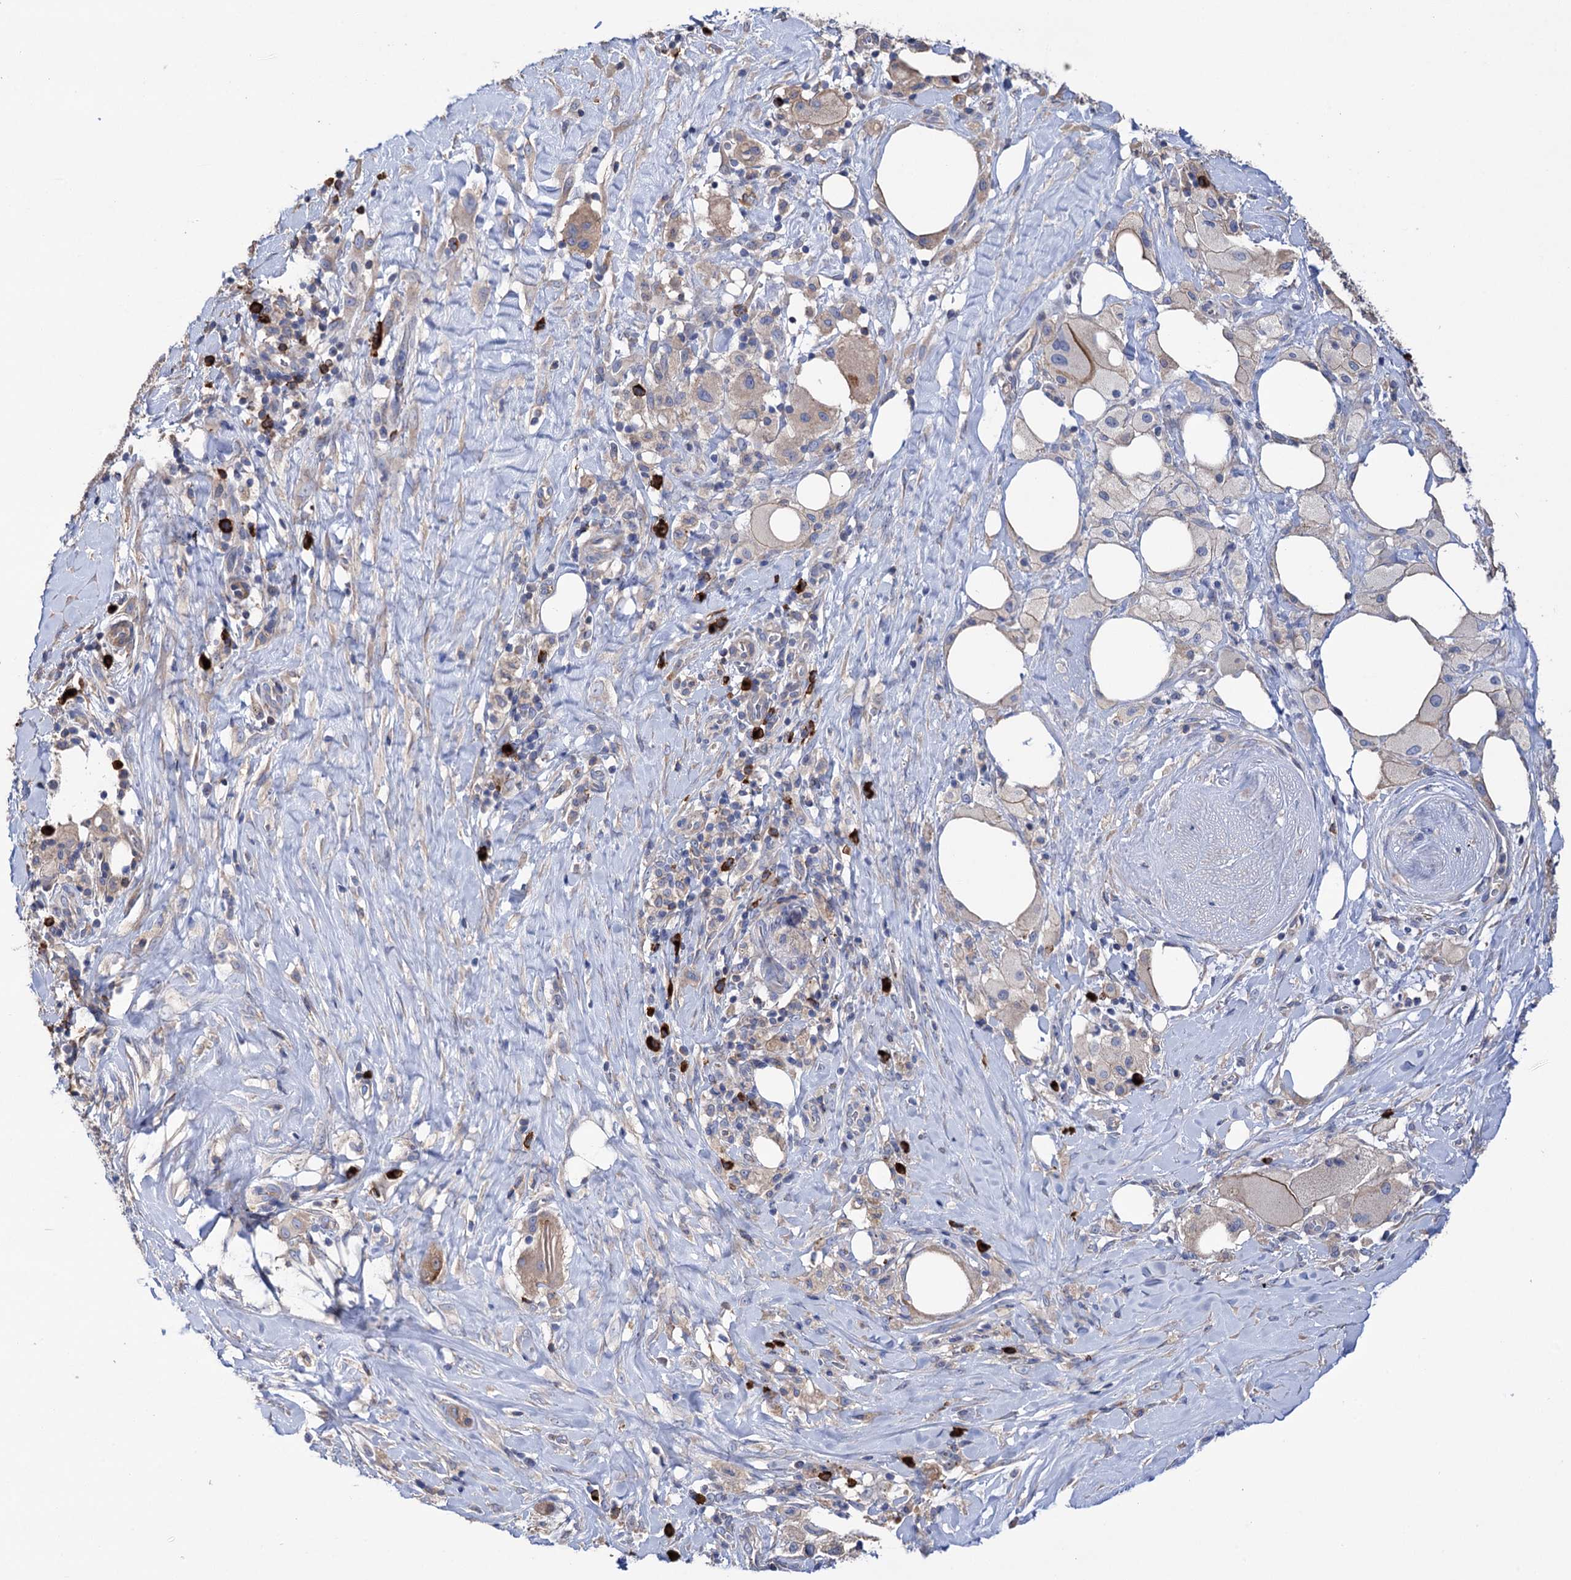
{"staining": {"intensity": "moderate", "quantity": "25%-75%", "location": "cytoplasmic/membranous"}, "tissue": "pancreatic cancer", "cell_type": "Tumor cells", "image_type": "cancer", "snomed": [{"axis": "morphology", "description": "Adenocarcinoma, NOS"}, {"axis": "topography", "description": "Pancreas"}], "caption": "Immunohistochemistry (IHC) (DAB) staining of human adenocarcinoma (pancreatic) exhibits moderate cytoplasmic/membranous protein positivity in about 25%-75% of tumor cells. Using DAB (brown) and hematoxylin (blue) stains, captured at high magnification using brightfield microscopy.", "gene": "BBS4", "patient": {"sex": "male", "age": 58}}